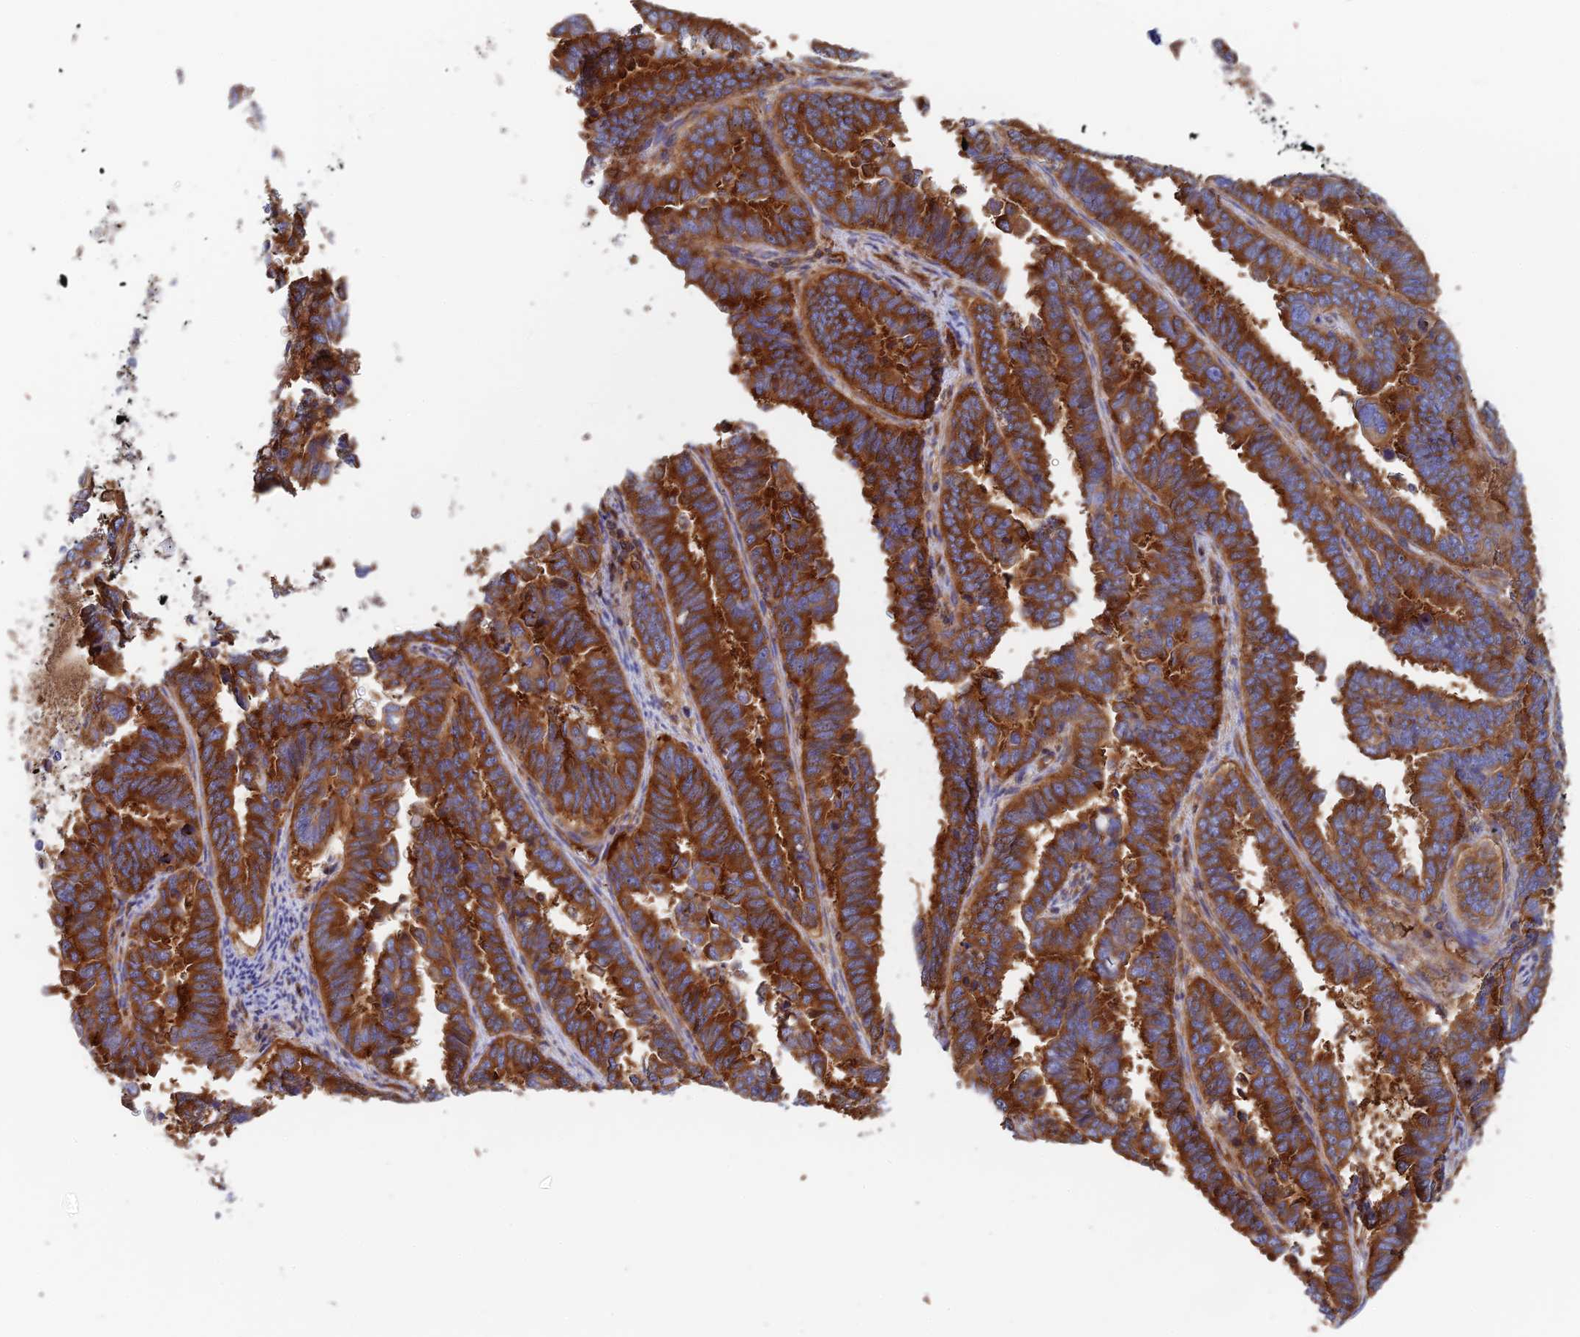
{"staining": {"intensity": "strong", "quantity": ">75%", "location": "cytoplasmic/membranous"}, "tissue": "endometrial cancer", "cell_type": "Tumor cells", "image_type": "cancer", "snomed": [{"axis": "morphology", "description": "Adenocarcinoma, NOS"}, {"axis": "topography", "description": "Endometrium"}], "caption": "Endometrial cancer stained with immunohistochemistry (IHC) exhibits strong cytoplasmic/membranous staining in about >75% of tumor cells.", "gene": "DCTN2", "patient": {"sex": "female", "age": 75}}